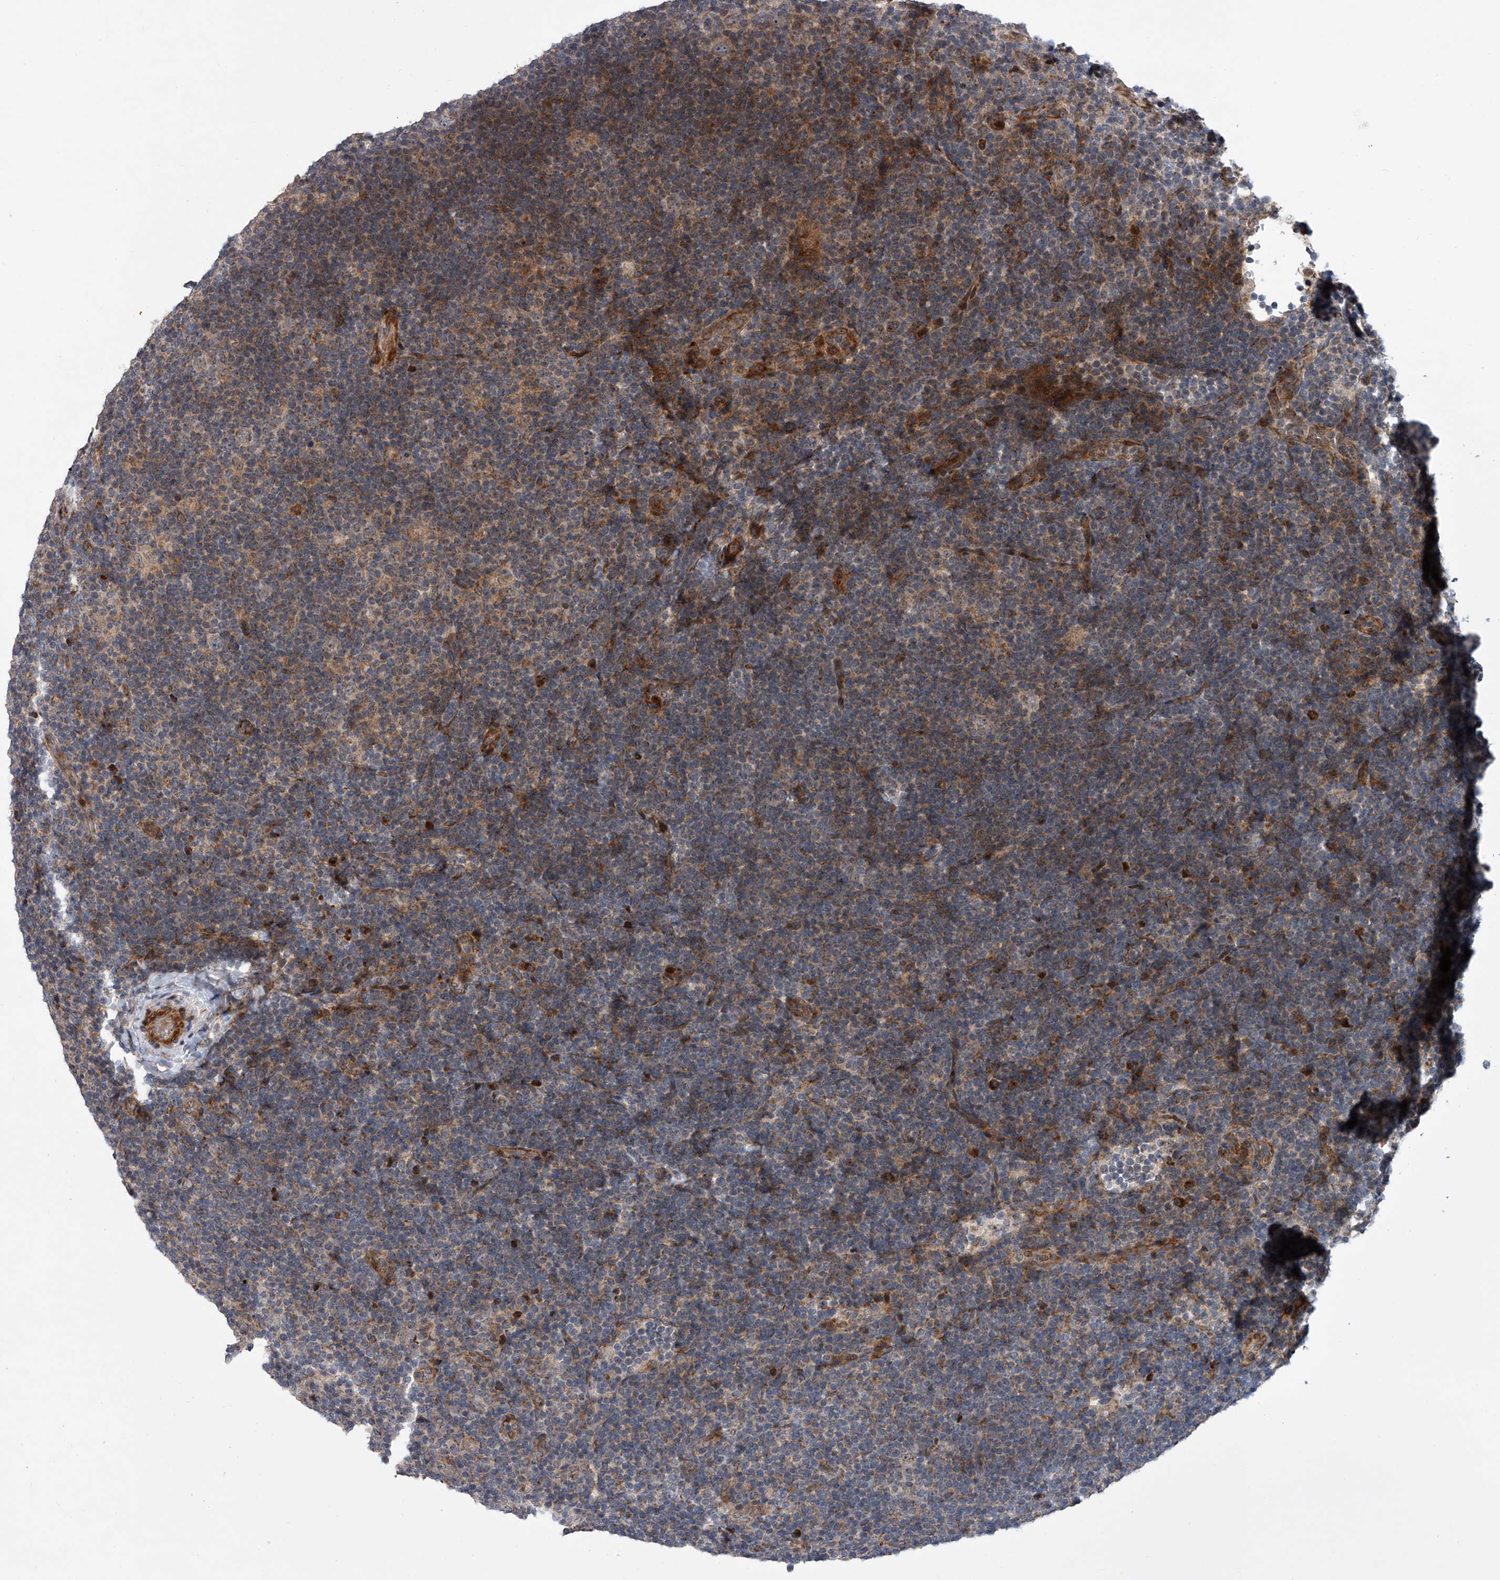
{"staining": {"intensity": "weak", "quantity": ">75%", "location": "cytoplasmic/membranous"}, "tissue": "lymphoma", "cell_type": "Tumor cells", "image_type": "cancer", "snomed": [{"axis": "morphology", "description": "Hodgkin's disease, NOS"}, {"axis": "topography", "description": "Lymph node"}], "caption": "The image displays a brown stain indicating the presence of a protein in the cytoplasmic/membranous of tumor cells in lymphoma. (IHC, brightfield microscopy, high magnification).", "gene": "DLGAP2", "patient": {"sex": "female", "age": 57}}